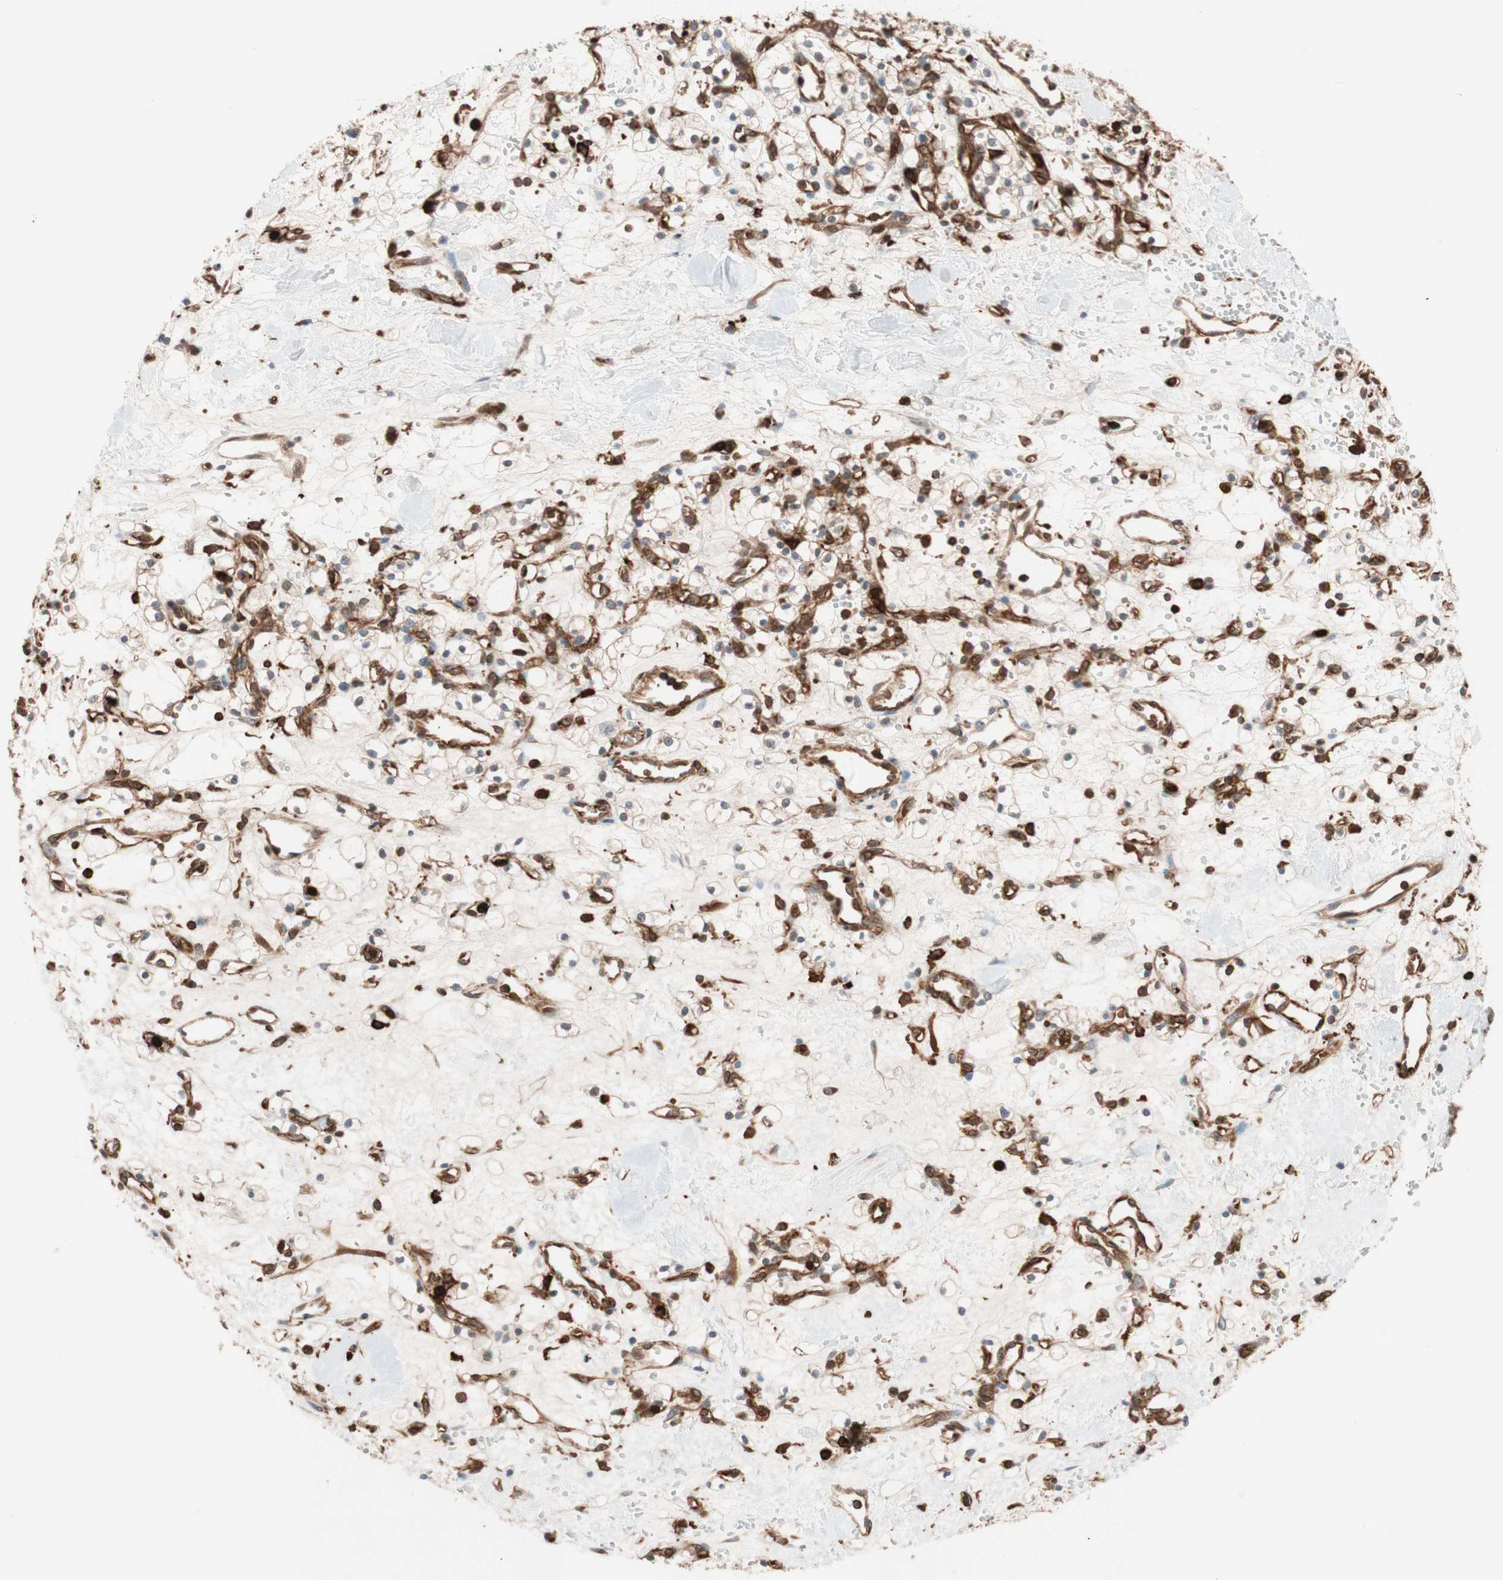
{"staining": {"intensity": "weak", "quantity": ">75%", "location": "cytoplasmic/membranous"}, "tissue": "renal cancer", "cell_type": "Tumor cells", "image_type": "cancer", "snomed": [{"axis": "morphology", "description": "Adenocarcinoma, NOS"}, {"axis": "topography", "description": "Kidney"}], "caption": "The immunohistochemical stain labels weak cytoplasmic/membranous staining in tumor cells of adenocarcinoma (renal) tissue.", "gene": "VASP", "patient": {"sex": "female", "age": 60}}